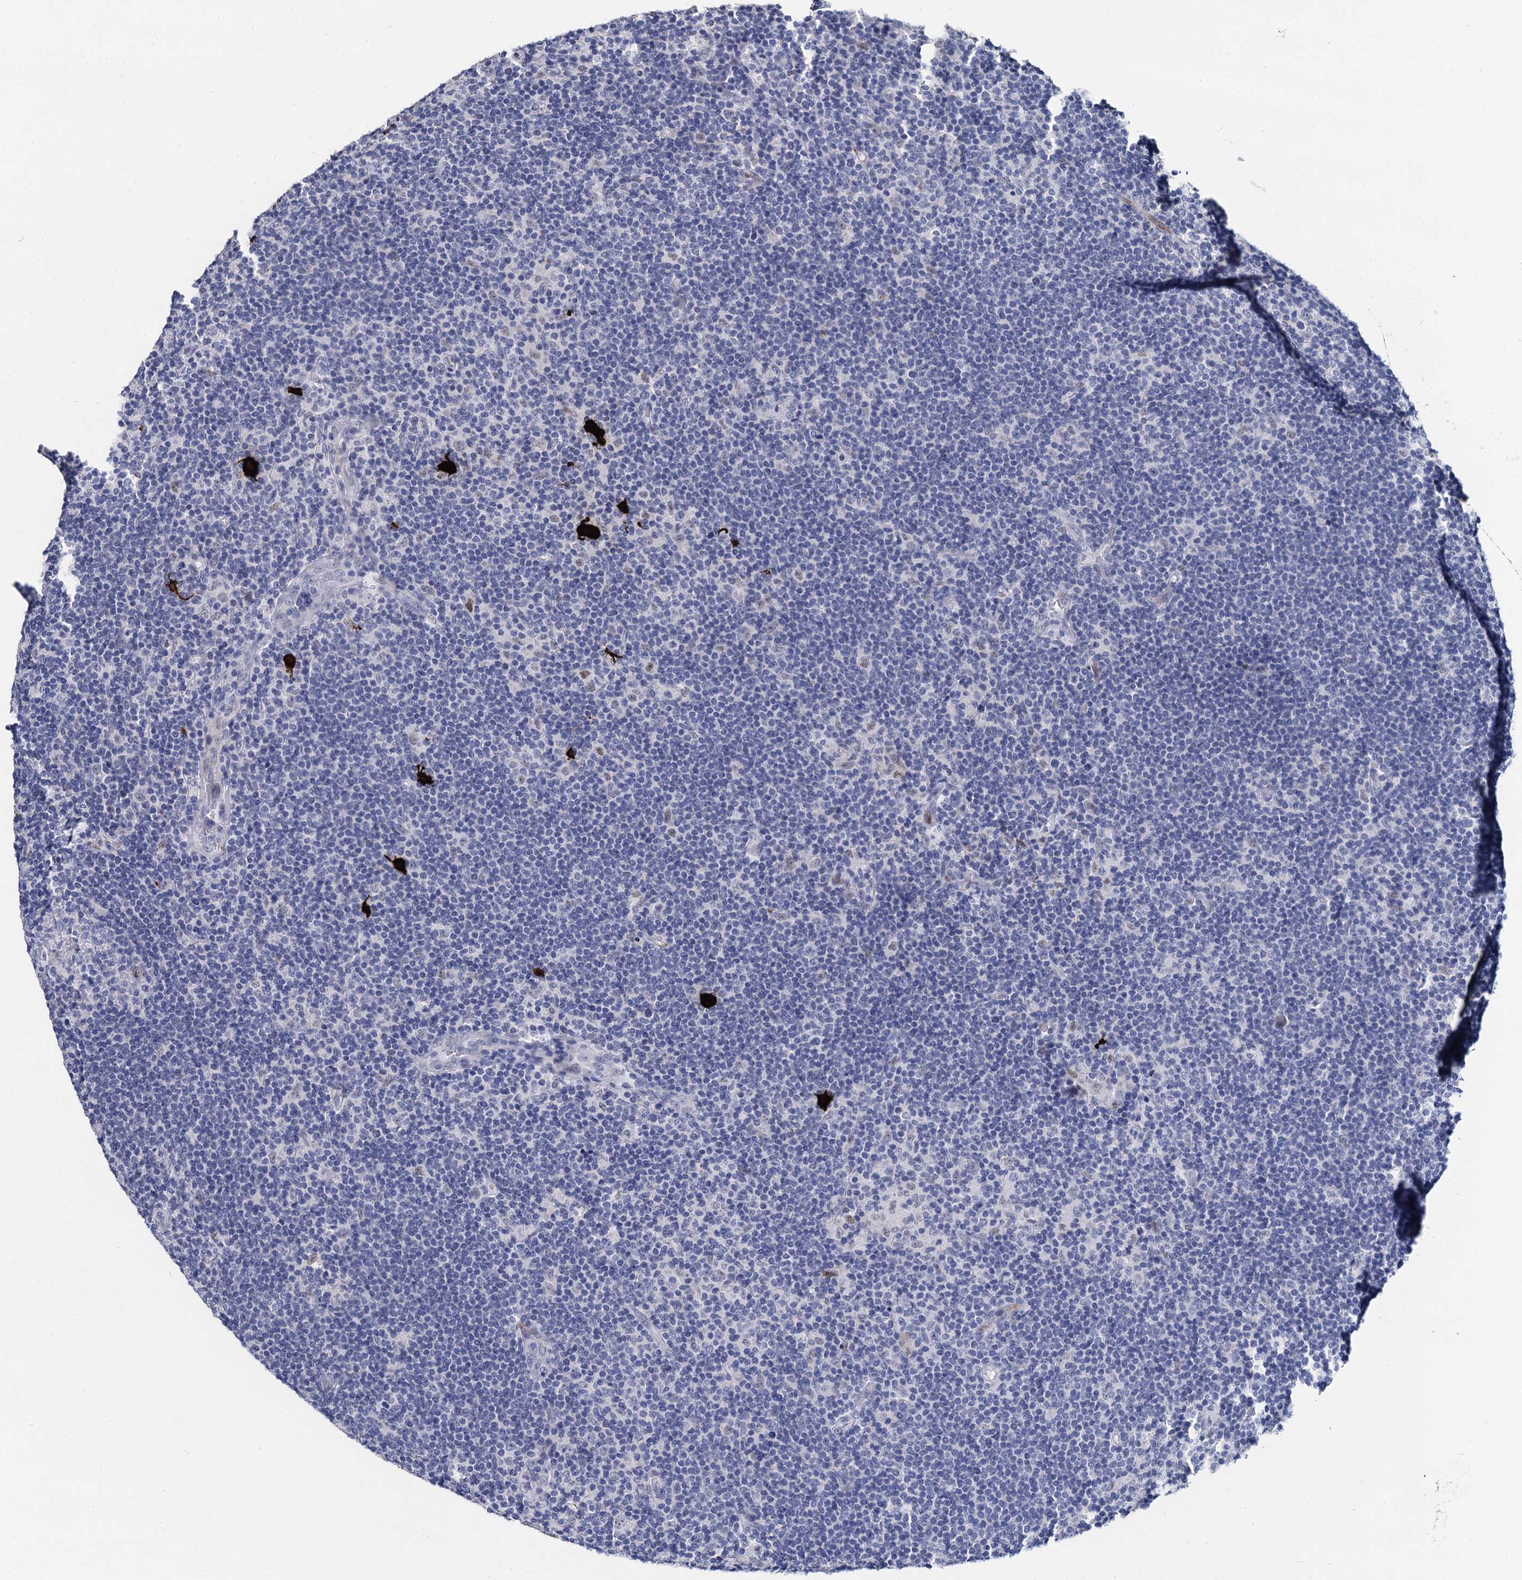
{"staining": {"intensity": "negative", "quantity": "none", "location": "none"}, "tissue": "lymphoma", "cell_type": "Tumor cells", "image_type": "cancer", "snomed": [{"axis": "morphology", "description": "Hodgkin's disease, NOS"}, {"axis": "topography", "description": "Lymph node"}], "caption": "An IHC histopathology image of lymphoma is shown. There is no staining in tumor cells of lymphoma.", "gene": "MAGEA4", "patient": {"sex": "female", "age": 57}}